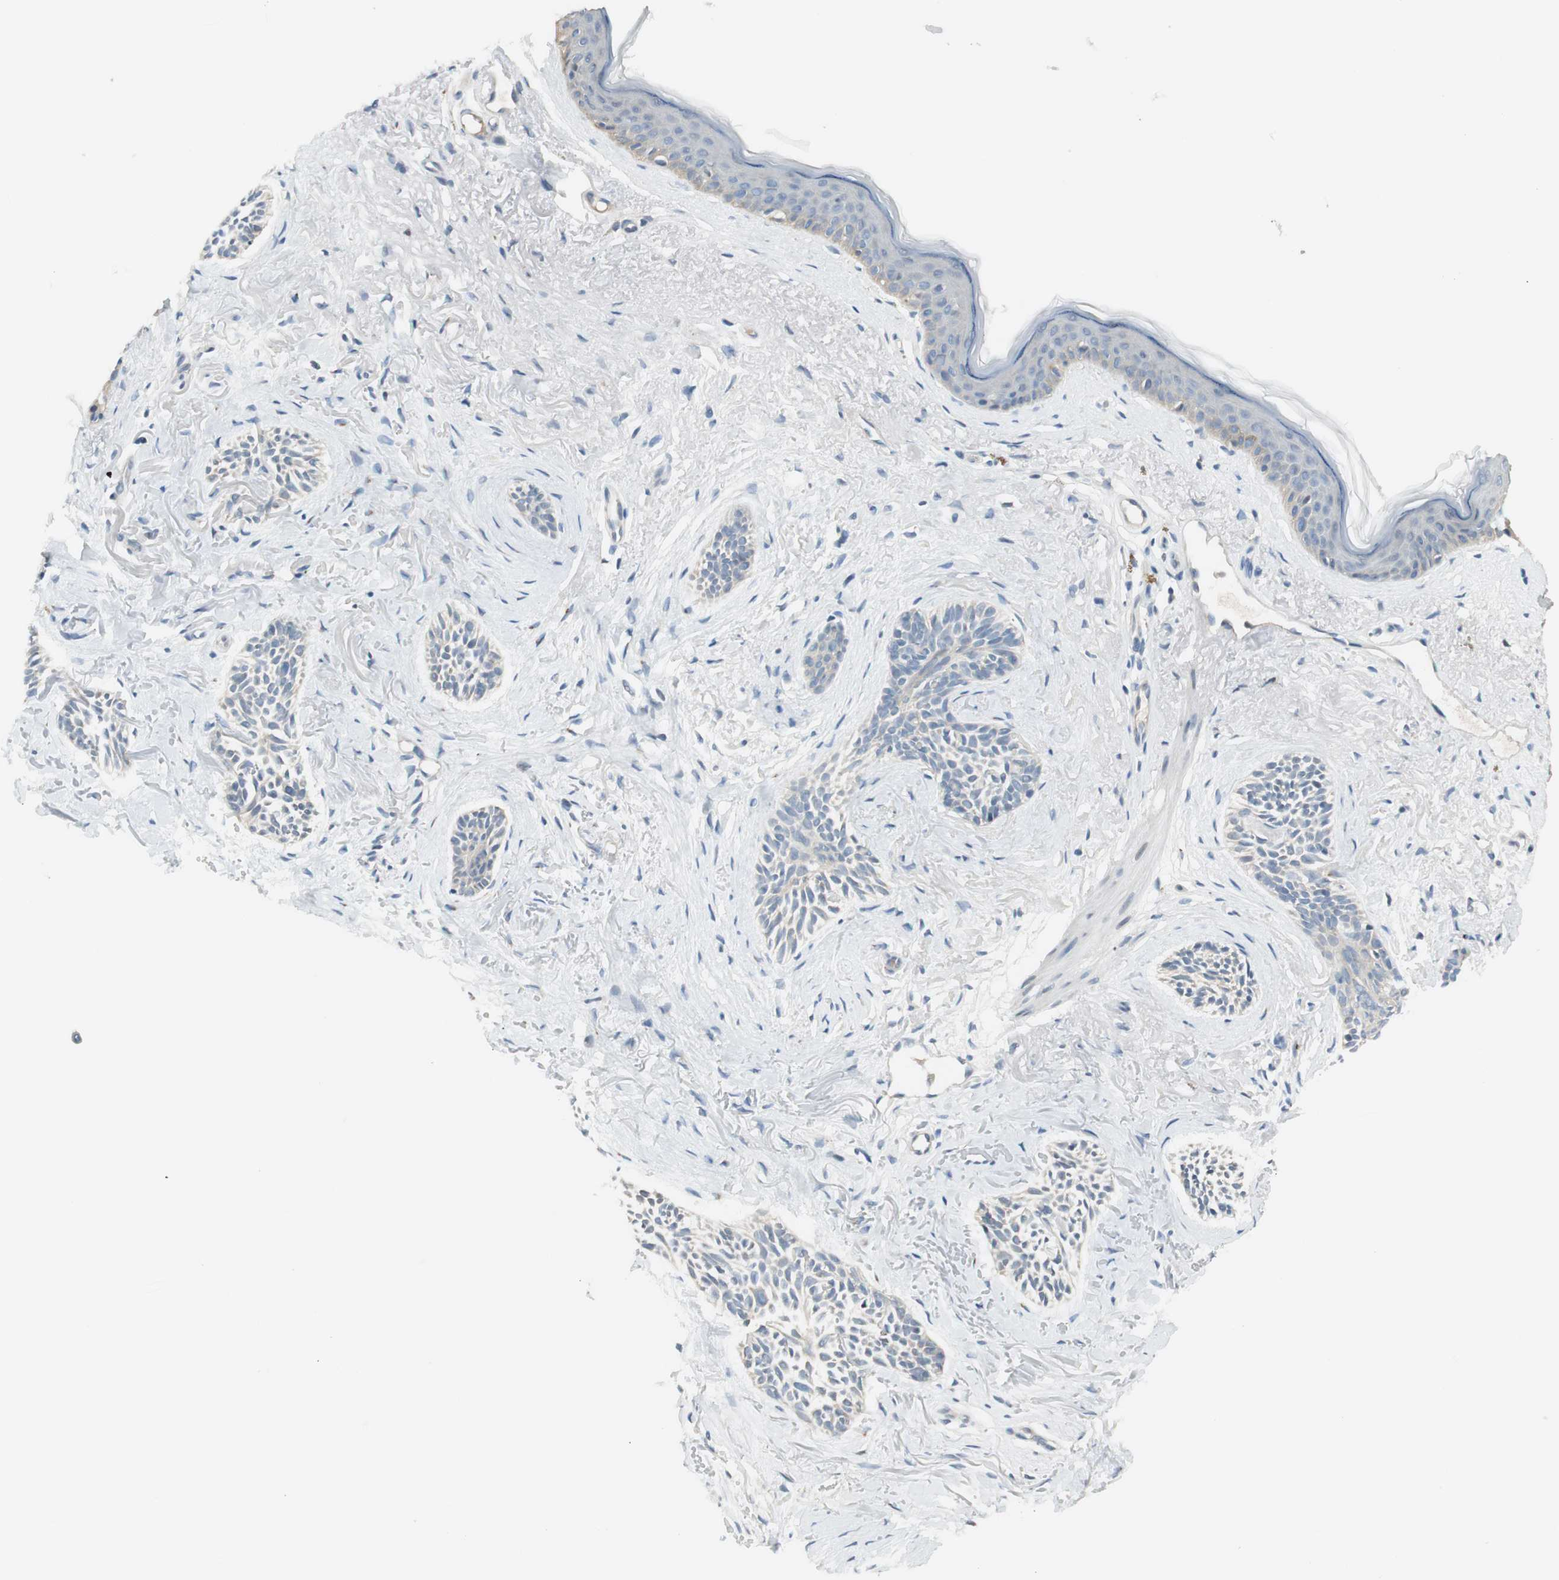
{"staining": {"intensity": "negative", "quantity": "none", "location": "none"}, "tissue": "skin cancer", "cell_type": "Tumor cells", "image_type": "cancer", "snomed": [{"axis": "morphology", "description": "Normal tissue, NOS"}, {"axis": "morphology", "description": "Basal cell carcinoma"}, {"axis": "topography", "description": "Skin"}], "caption": "There is no significant positivity in tumor cells of skin basal cell carcinoma.", "gene": "B4GALNT1", "patient": {"sex": "female", "age": 84}}